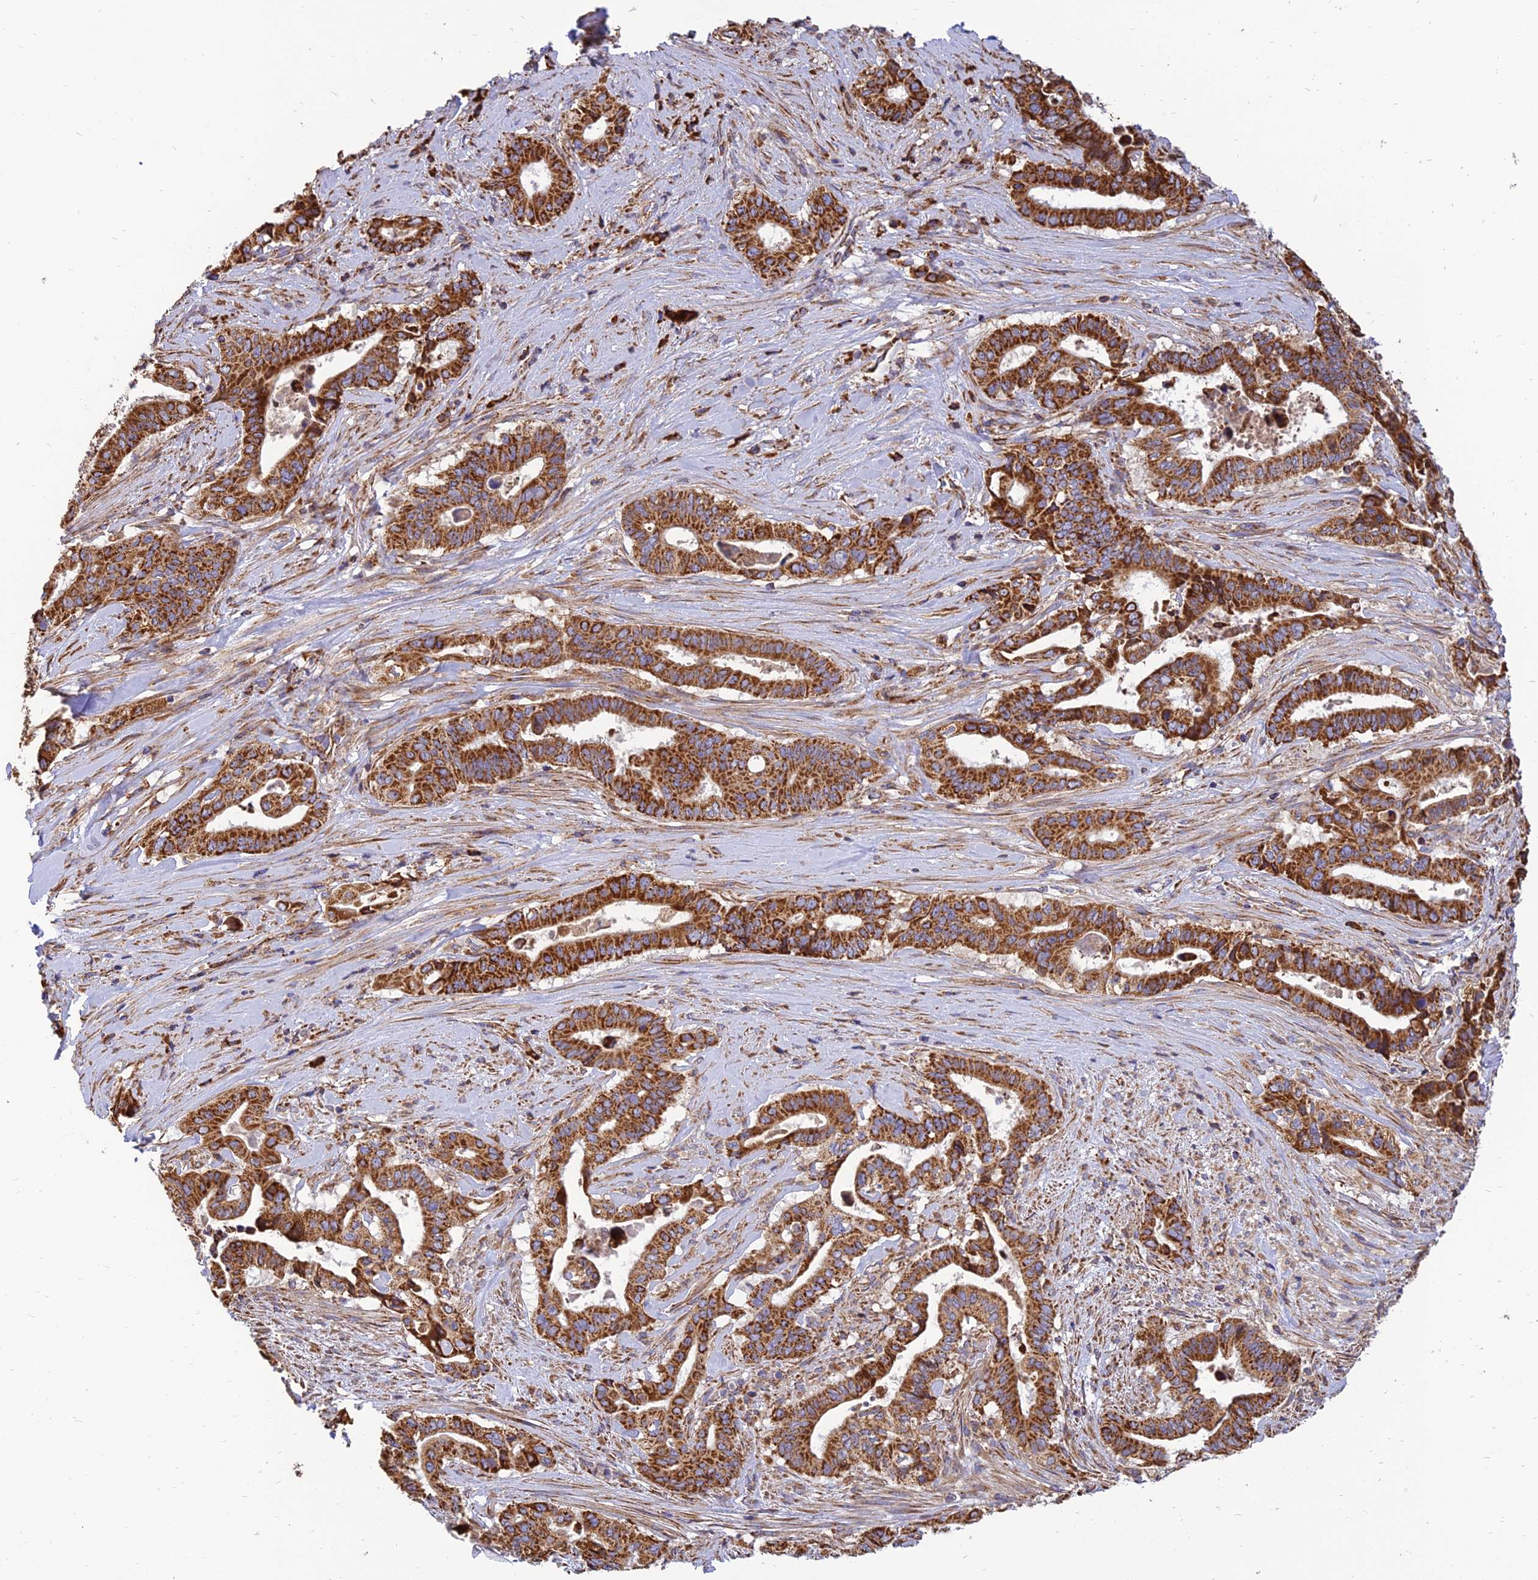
{"staining": {"intensity": "strong", "quantity": ">75%", "location": "cytoplasmic/membranous"}, "tissue": "pancreatic cancer", "cell_type": "Tumor cells", "image_type": "cancer", "snomed": [{"axis": "morphology", "description": "Adenocarcinoma, NOS"}, {"axis": "topography", "description": "Pancreas"}], "caption": "Immunohistochemical staining of human pancreatic adenocarcinoma displays high levels of strong cytoplasmic/membranous staining in approximately >75% of tumor cells. The protein is stained brown, and the nuclei are stained in blue (DAB IHC with brightfield microscopy, high magnification).", "gene": "THUMPD2", "patient": {"sex": "female", "age": 77}}